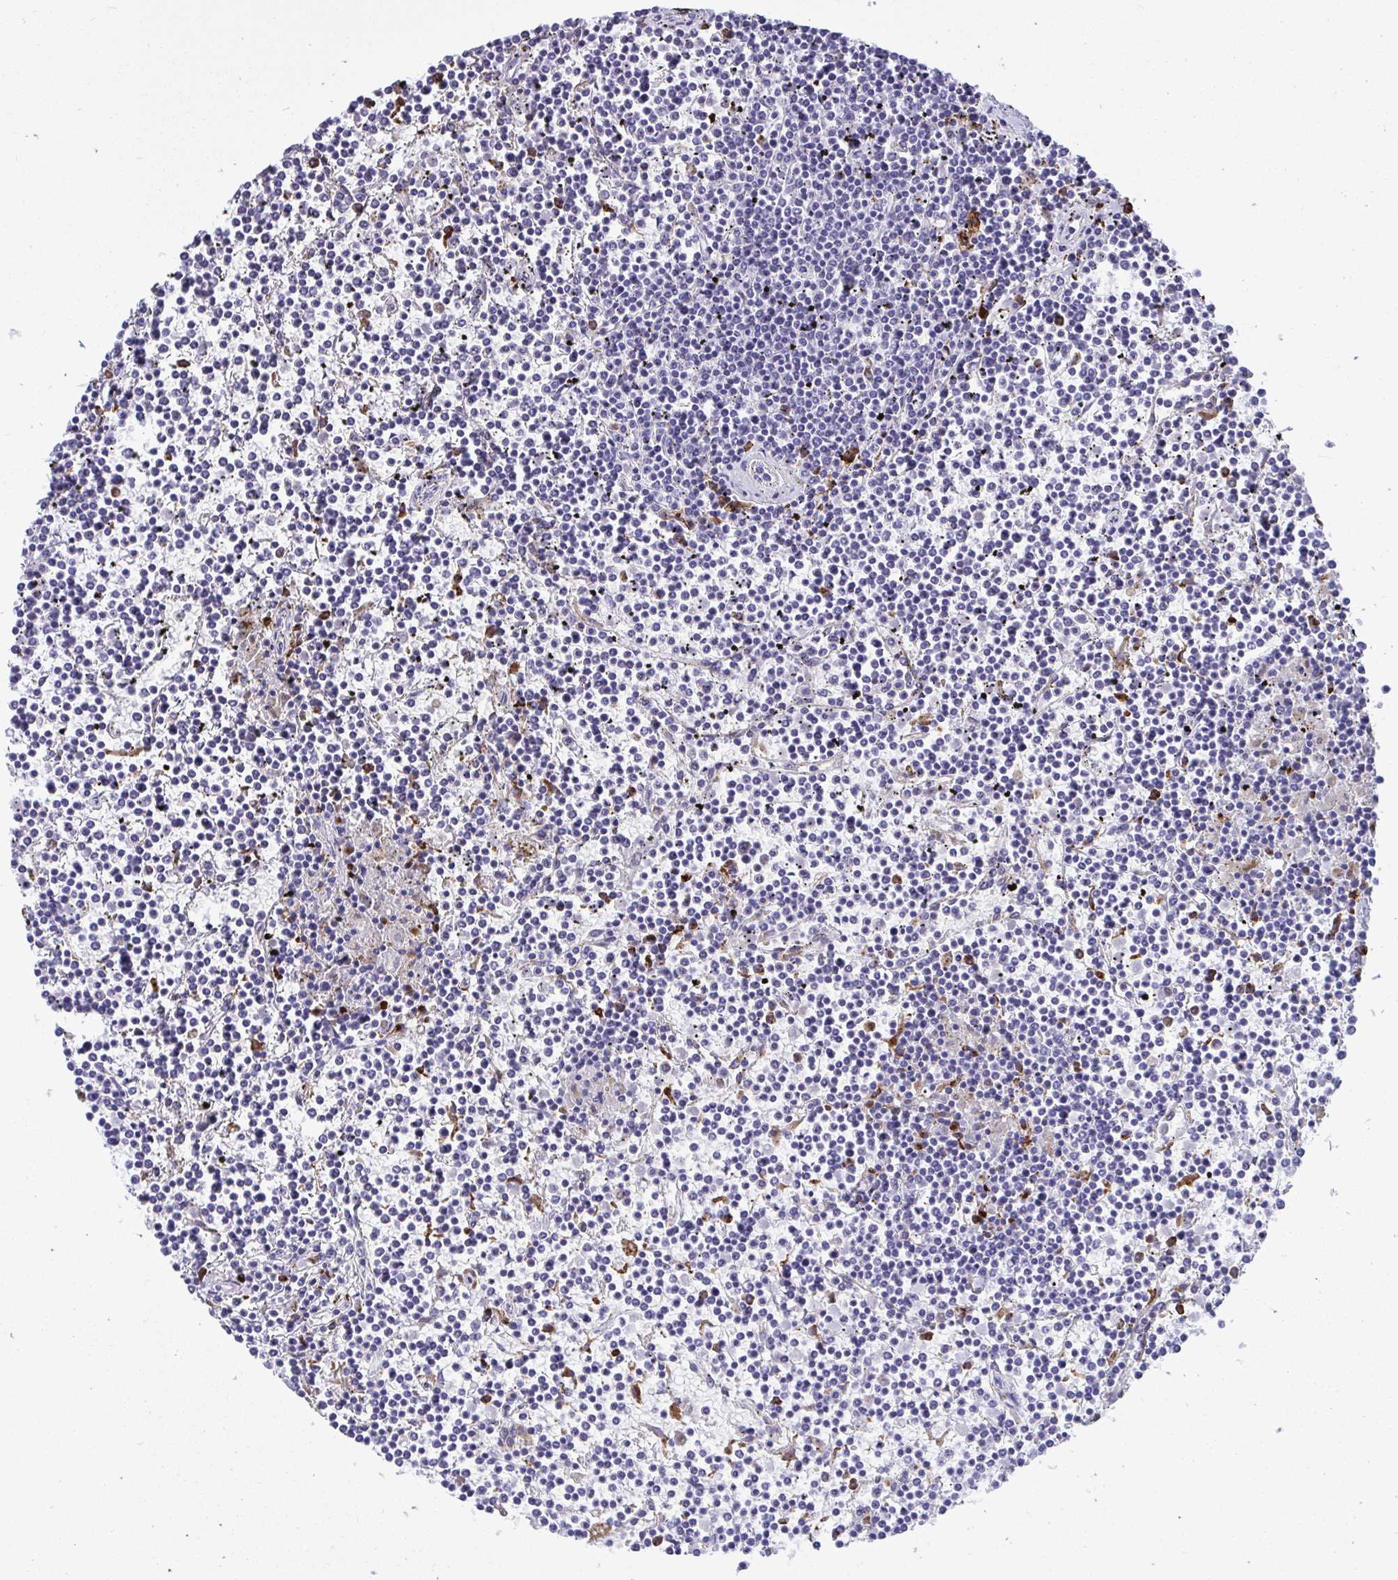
{"staining": {"intensity": "negative", "quantity": "none", "location": "none"}, "tissue": "lymphoma", "cell_type": "Tumor cells", "image_type": "cancer", "snomed": [{"axis": "morphology", "description": "Malignant lymphoma, non-Hodgkin's type, Low grade"}, {"axis": "topography", "description": "Spleen"}], "caption": "An immunohistochemistry (IHC) photomicrograph of malignant lymphoma, non-Hodgkin's type (low-grade) is shown. There is no staining in tumor cells of malignant lymphoma, non-Hodgkin's type (low-grade).", "gene": "CPVL", "patient": {"sex": "female", "age": 19}}